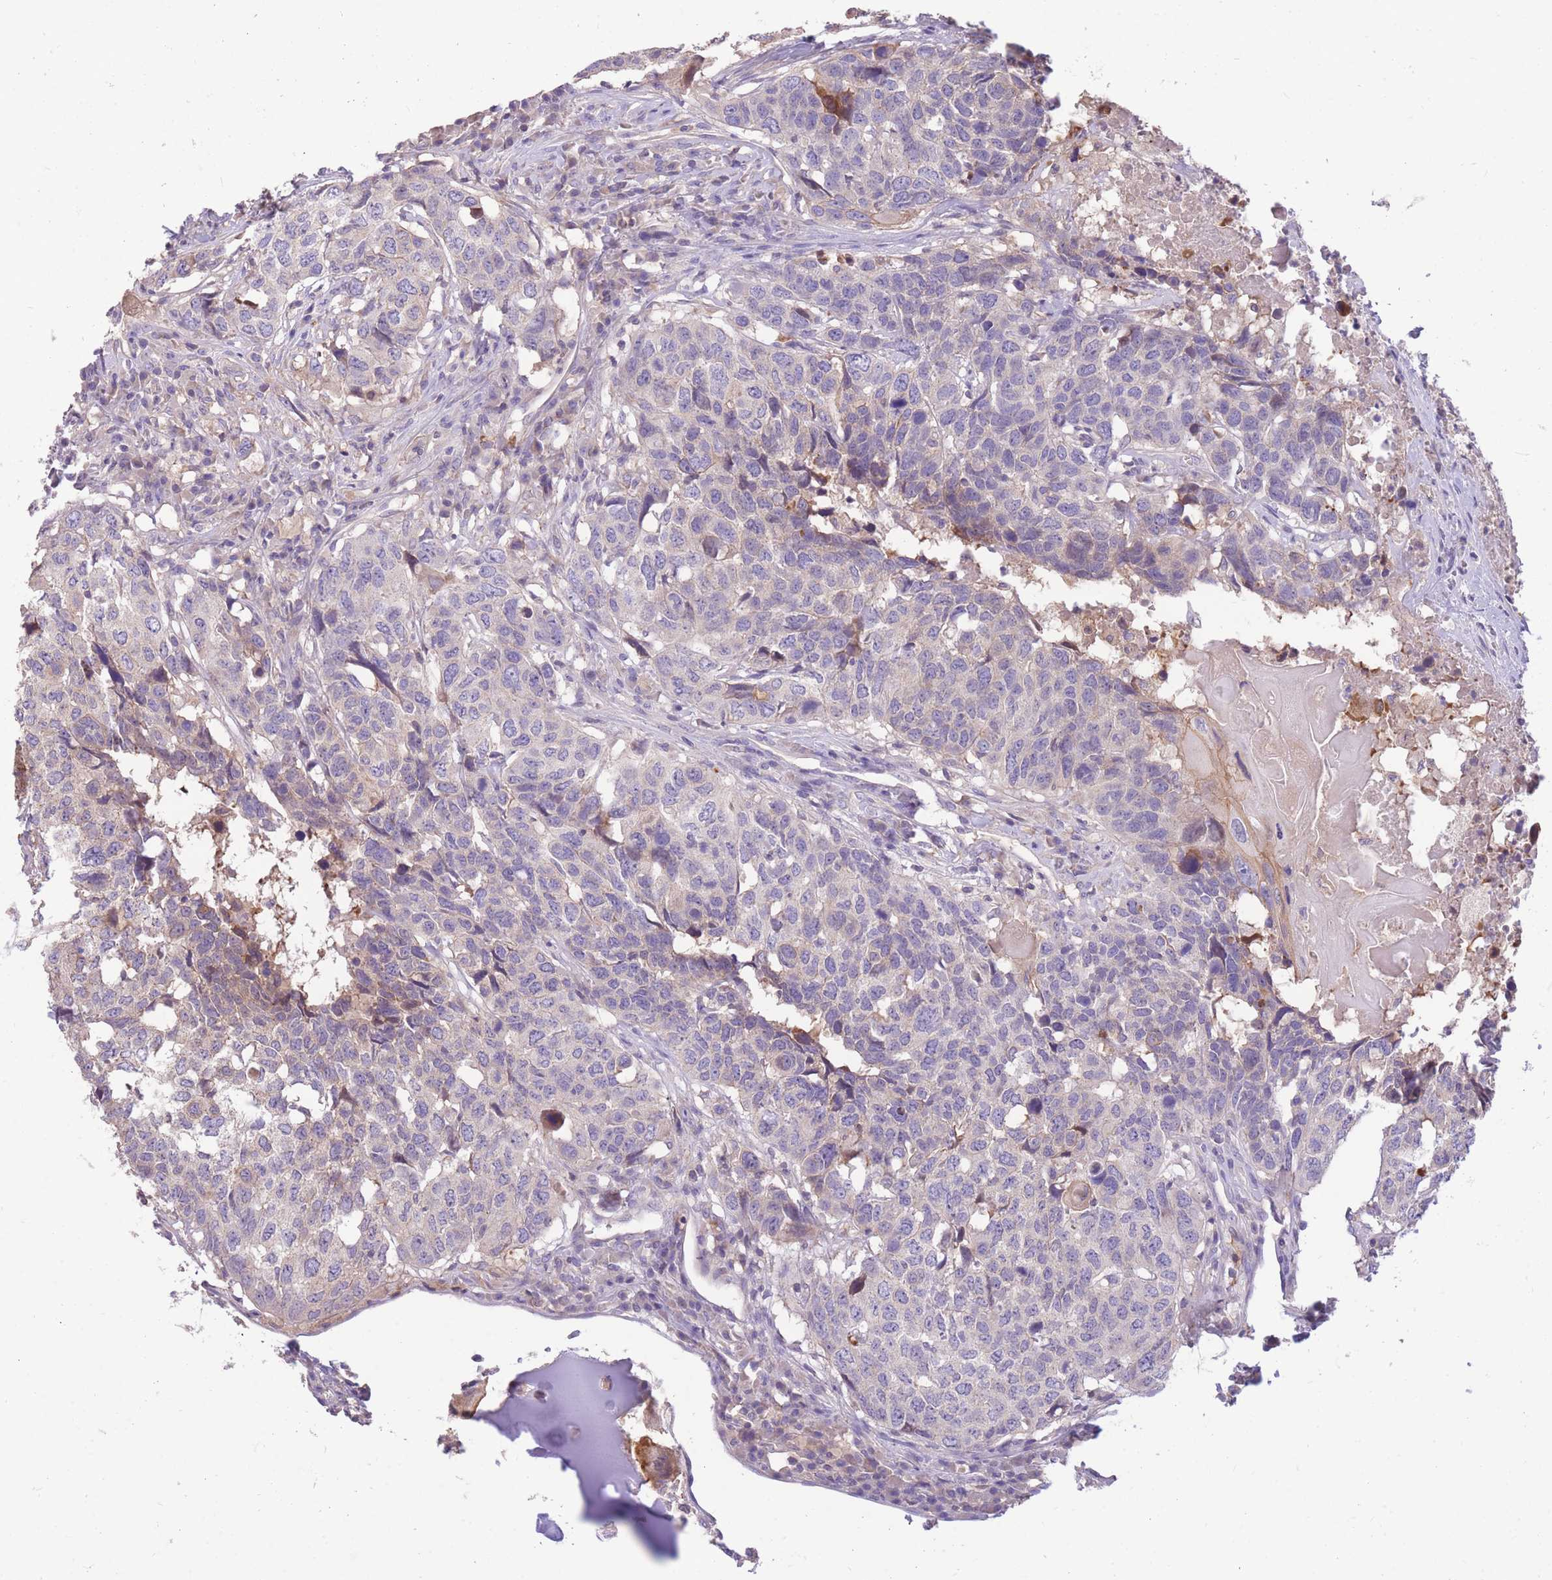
{"staining": {"intensity": "negative", "quantity": "none", "location": "none"}, "tissue": "head and neck cancer", "cell_type": "Tumor cells", "image_type": "cancer", "snomed": [{"axis": "morphology", "description": "Squamous cell carcinoma, NOS"}, {"axis": "topography", "description": "Head-Neck"}], "caption": "Image shows no protein staining in tumor cells of head and neck squamous cell carcinoma tissue.", "gene": "OR5T1", "patient": {"sex": "male", "age": 66}}